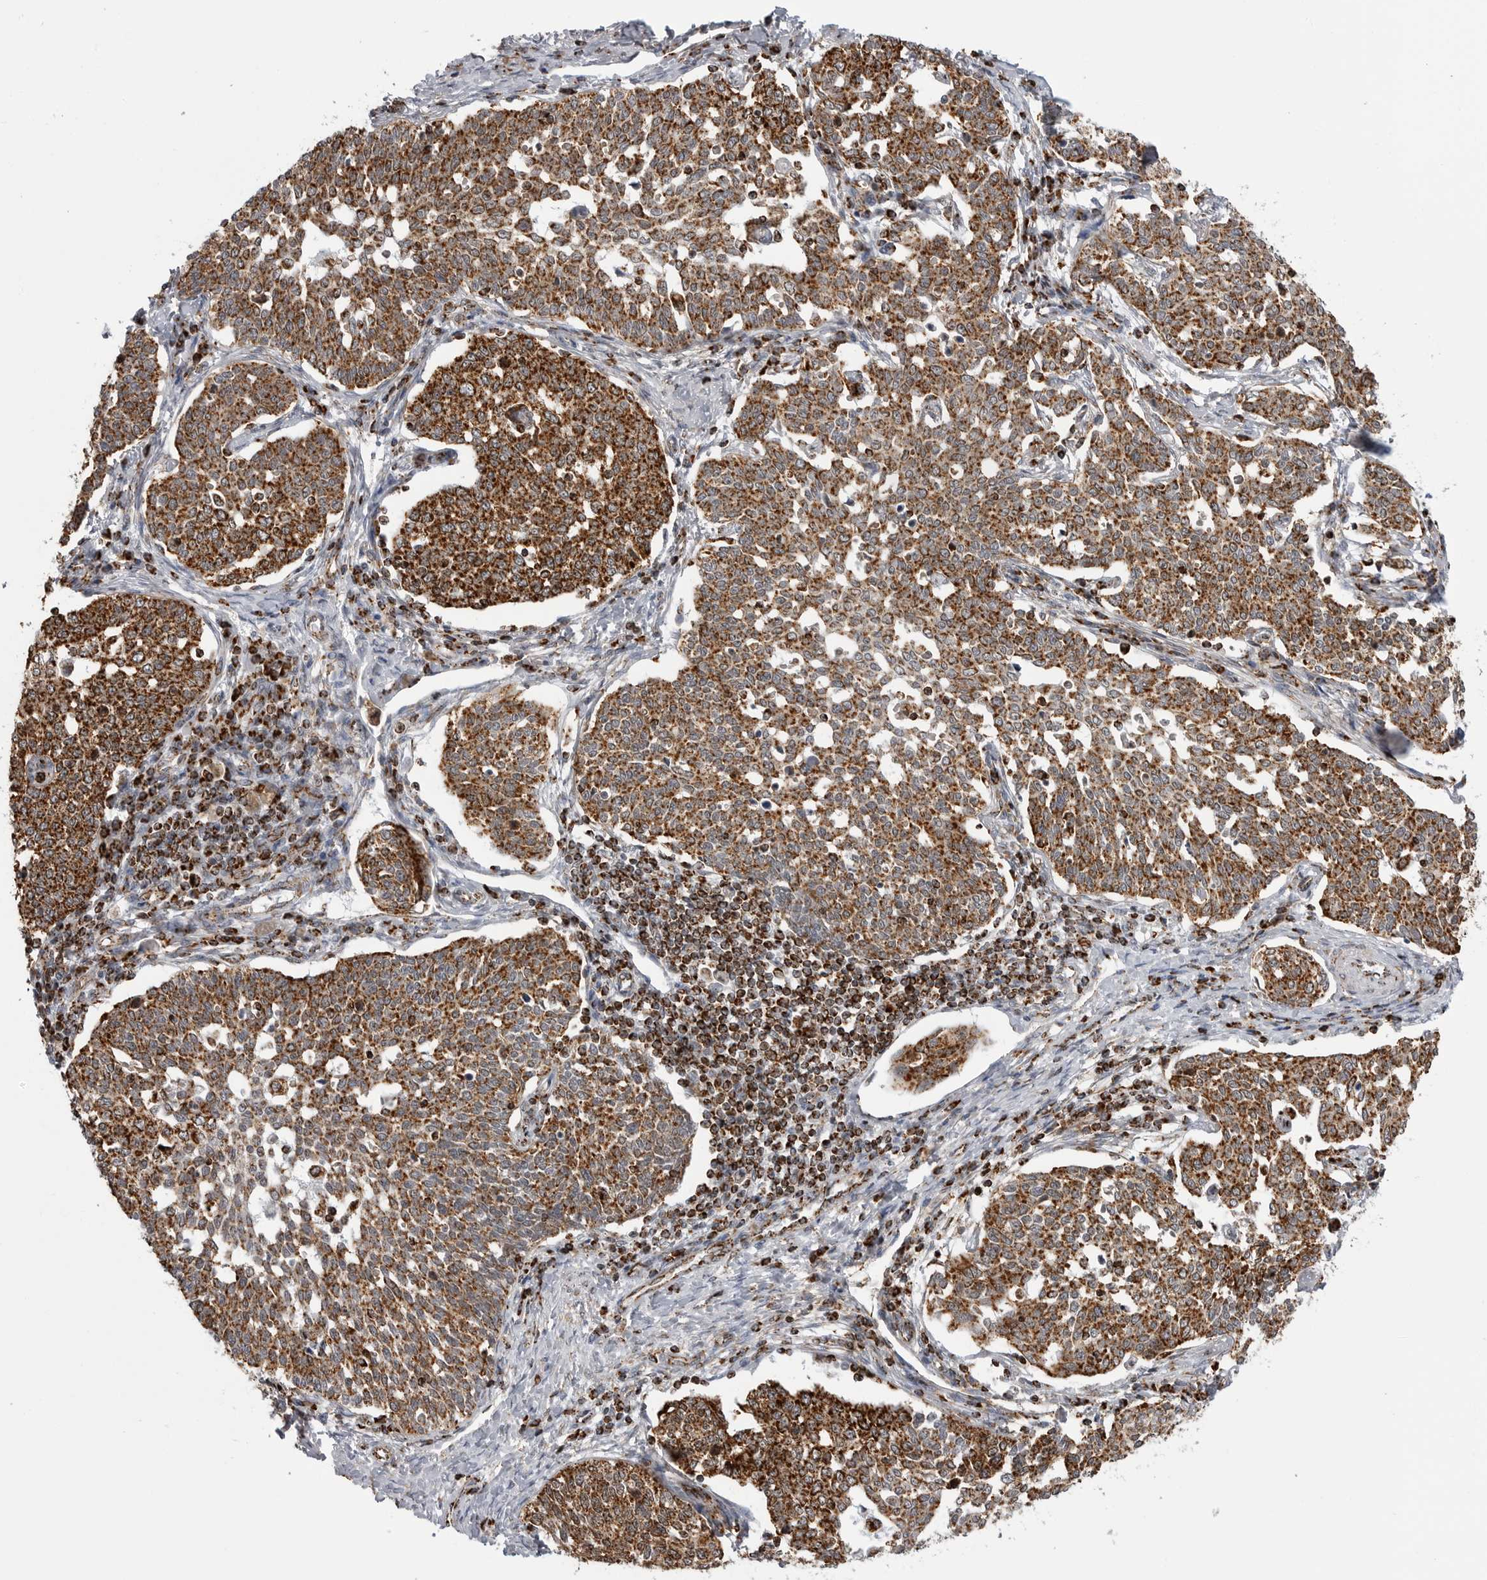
{"staining": {"intensity": "strong", "quantity": ">75%", "location": "cytoplasmic/membranous"}, "tissue": "cervical cancer", "cell_type": "Tumor cells", "image_type": "cancer", "snomed": [{"axis": "morphology", "description": "Squamous cell carcinoma, NOS"}, {"axis": "topography", "description": "Cervix"}], "caption": "This photomicrograph reveals IHC staining of human squamous cell carcinoma (cervical), with high strong cytoplasmic/membranous expression in about >75% of tumor cells.", "gene": "COX5A", "patient": {"sex": "female", "age": 34}}